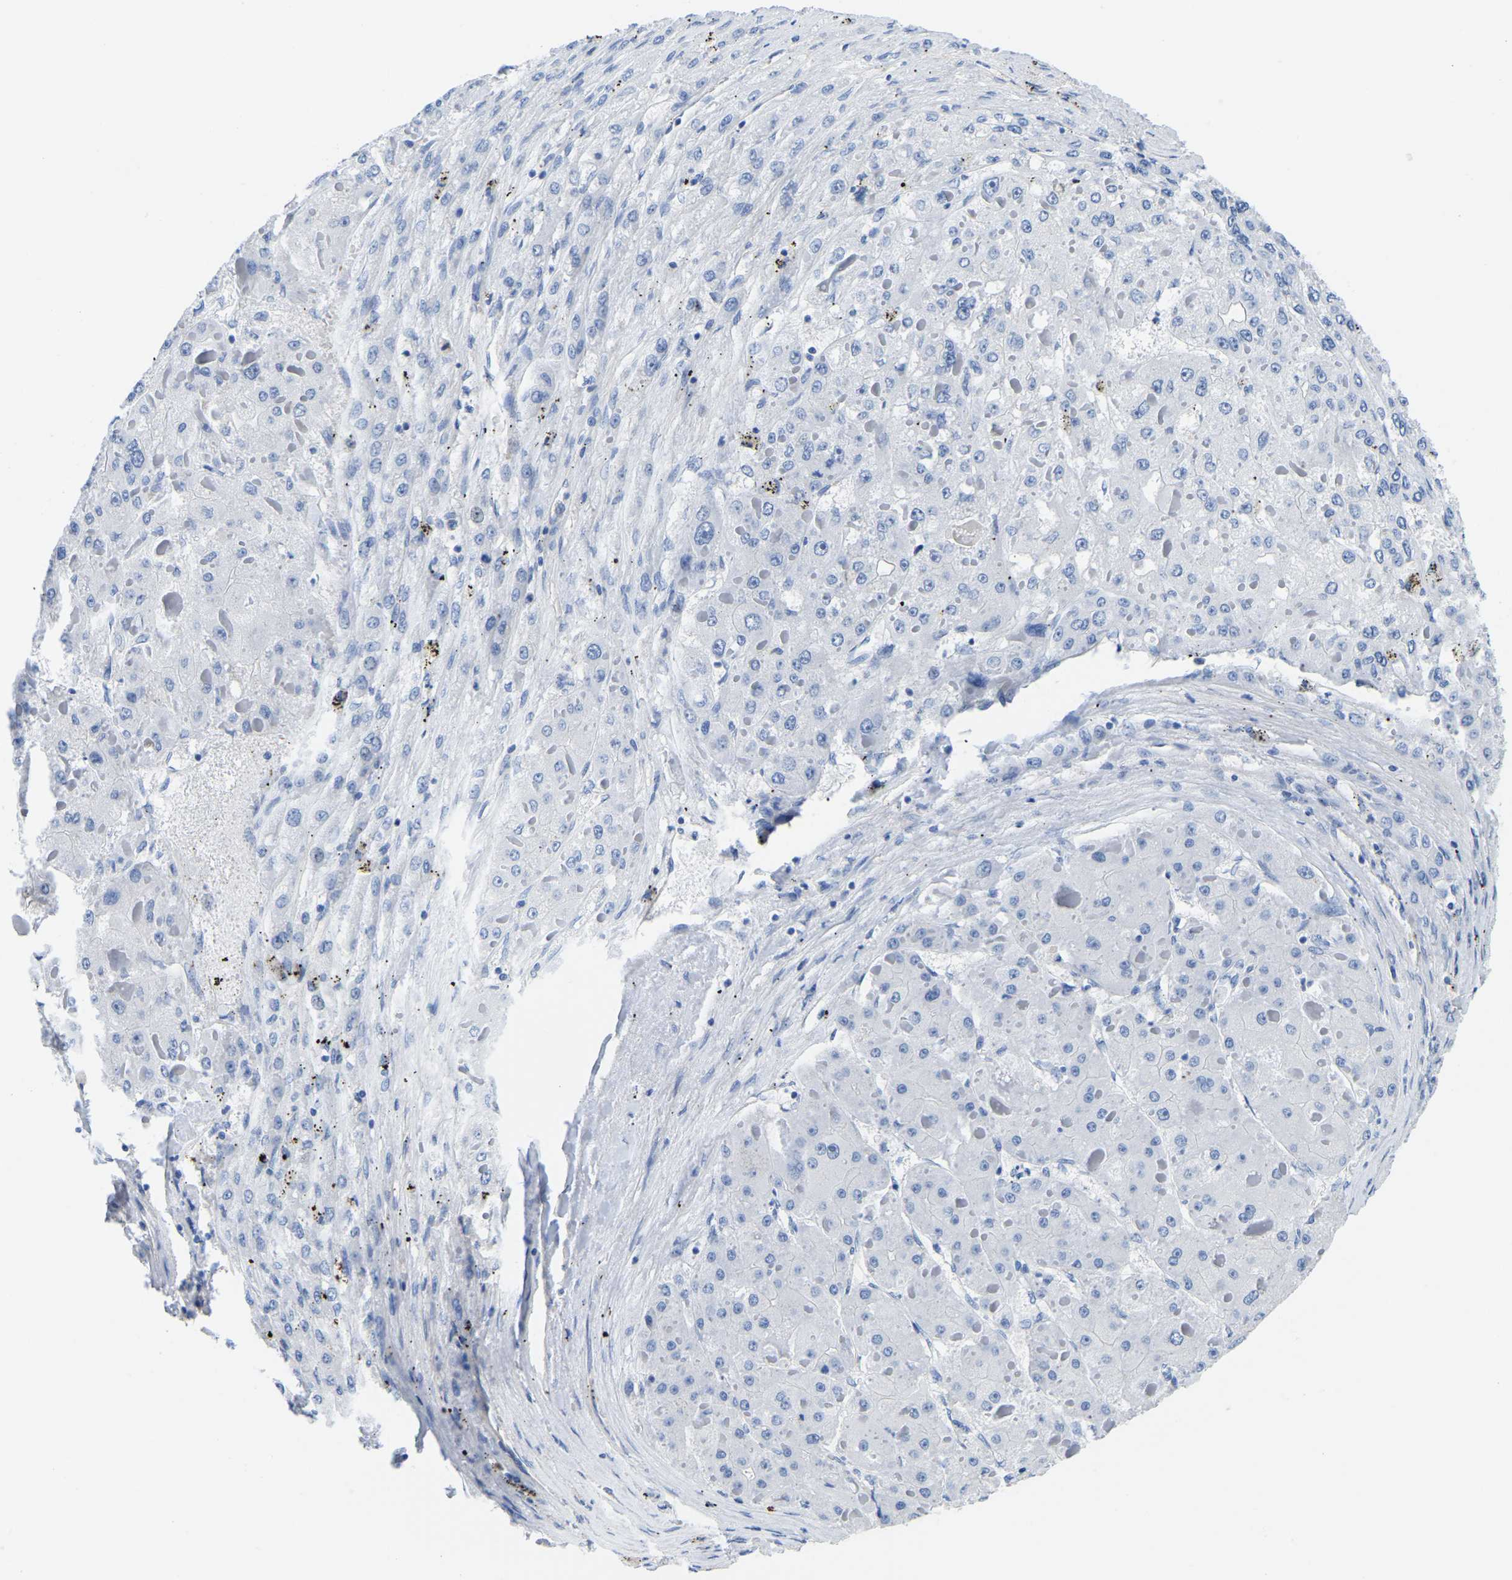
{"staining": {"intensity": "negative", "quantity": "none", "location": "none"}, "tissue": "liver cancer", "cell_type": "Tumor cells", "image_type": "cancer", "snomed": [{"axis": "morphology", "description": "Carcinoma, Hepatocellular, NOS"}, {"axis": "topography", "description": "Liver"}], "caption": "Immunohistochemistry (IHC) of liver cancer displays no positivity in tumor cells.", "gene": "UPK3A", "patient": {"sex": "female", "age": 73}}